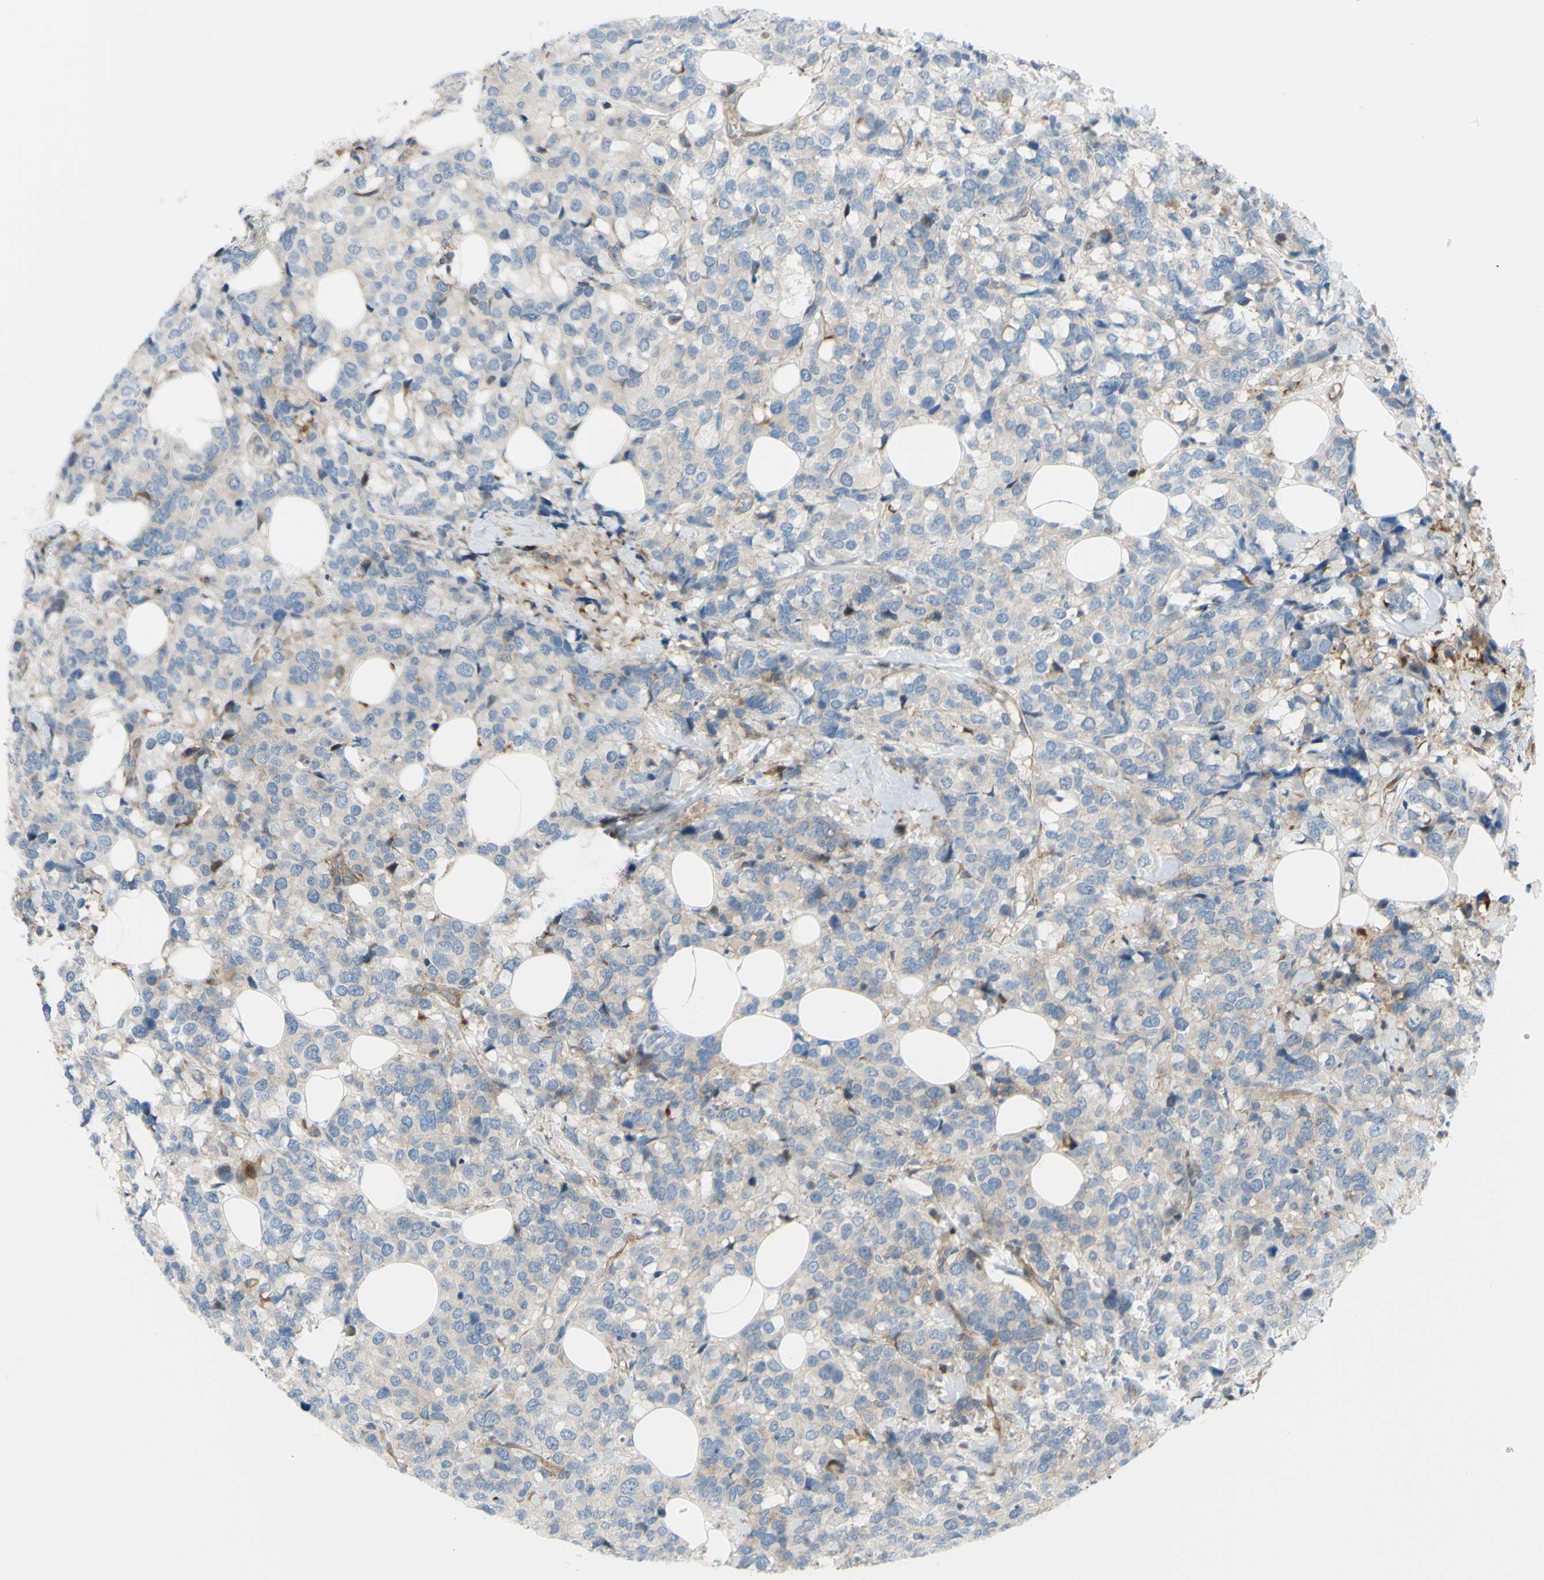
{"staining": {"intensity": "negative", "quantity": "none", "location": "none"}, "tissue": "breast cancer", "cell_type": "Tumor cells", "image_type": "cancer", "snomed": [{"axis": "morphology", "description": "Lobular carcinoma"}, {"axis": "topography", "description": "Breast"}], "caption": "Photomicrograph shows no protein expression in tumor cells of breast lobular carcinoma tissue.", "gene": "PAK2", "patient": {"sex": "female", "age": 59}}